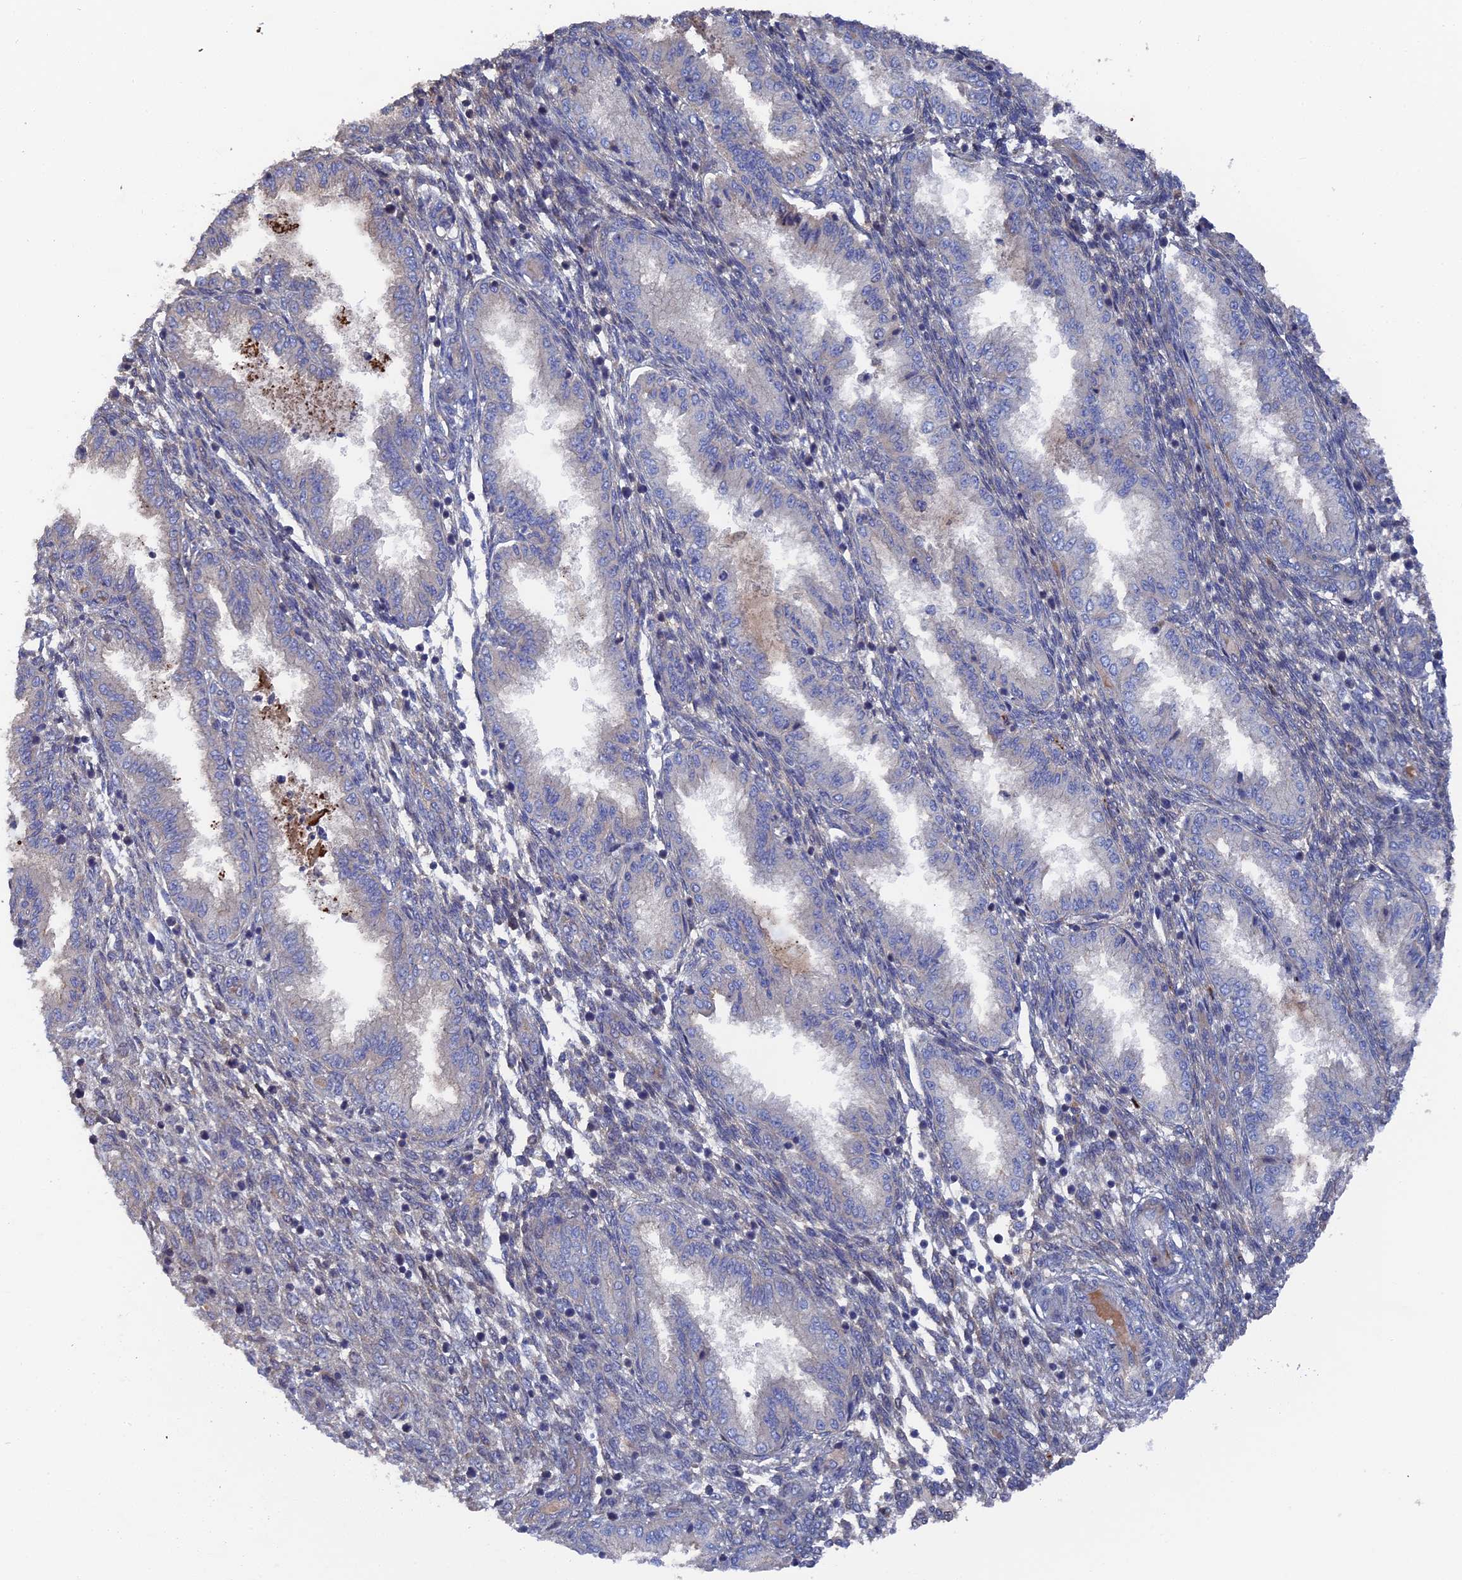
{"staining": {"intensity": "negative", "quantity": "none", "location": "none"}, "tissue": "endometrium", "cell_type": "Cells in endometrial stroma", "image_type": "normal", "snomed": [{"axis": "morphology", "description": "Normal tissue, NOS"}, {"axis": "topography", "description": "Endometrium"}], "caption": "The IHC micrograph has no significant positivity in cells in endometrial stroma of endometrium.", "gene": "SMG9", "patient": {"sex": "female", "age": 33}}